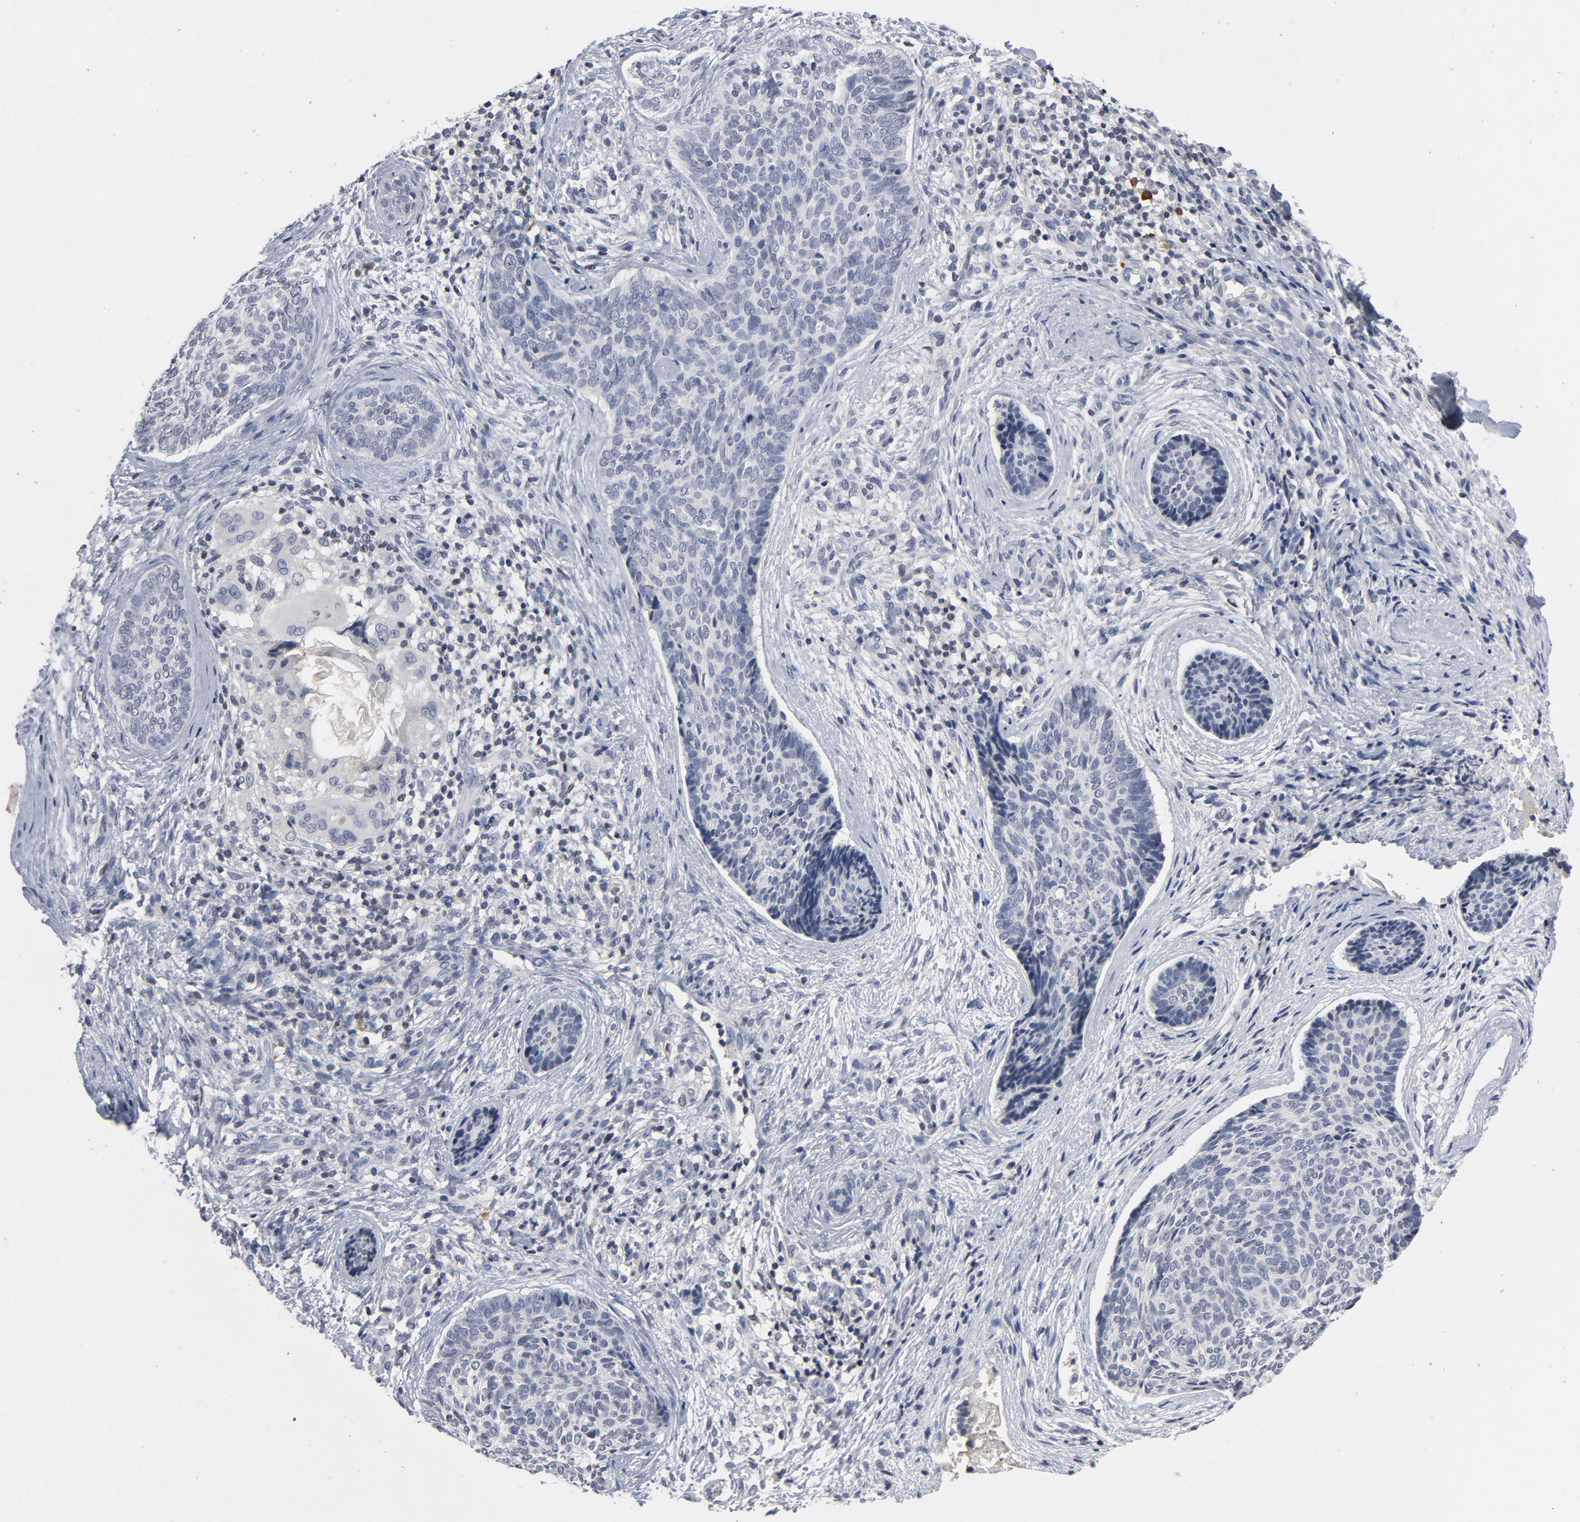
{"staining": {"intensity": "negative", "quantity": "none", "location": "none"}, "tissue": "skin cancer", "cell_type": "Tumor cells", "image_type": "cancer", "snomed": [{"axis": "morphology", "description": "Normal tissue, NOS"}, {"axis": "morphology", "description": "Basal cell carcinoma"}, {"axis": "topography", "description": "Skin"}], "caption": "There is no significant staining in tumor cells of skin cancer (basal cell carcinoma).", "gene": "TCL1A", "patient": {"sex": "female", "age": 57}}